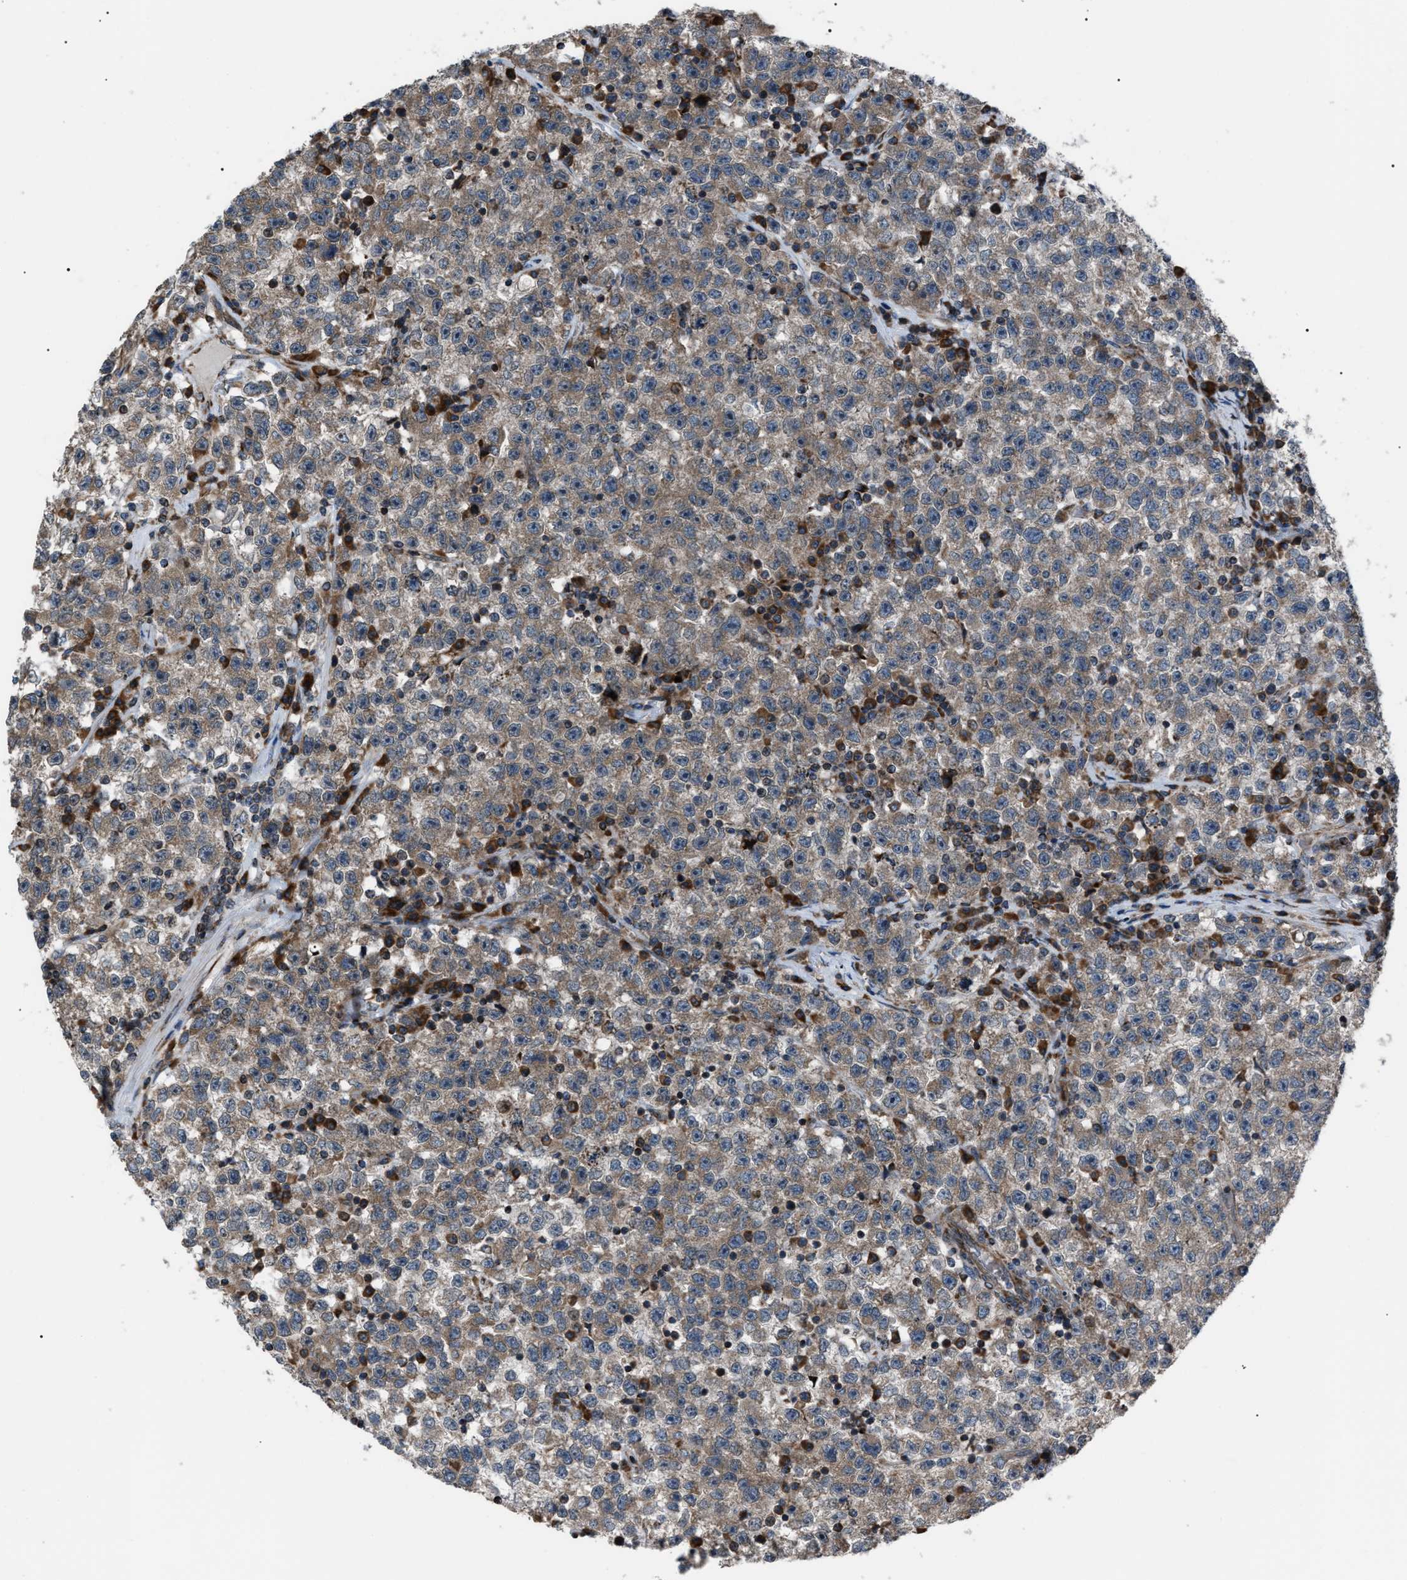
{"staining": {"intensity": "moderate", "quantity": ">75%", "location": "cytoplasmic/membranous"}, "tissue": "testis cancer", "cell_type": "Tumor cells", "image_type": "cancer", "snomed": [{"axis": "morphology", "description": "Seminoma, NOS"}, {"axis": "topography", "description": "Testis"}], "caption": "About >75% of tumor cells in testis cancer (seminoma) display moderate cytoplasmic/membranous protein staining as visualized by brown immunohistochemical staining.", "gene": "AGO2", "patient": {"sex": "male", "age": 22}}